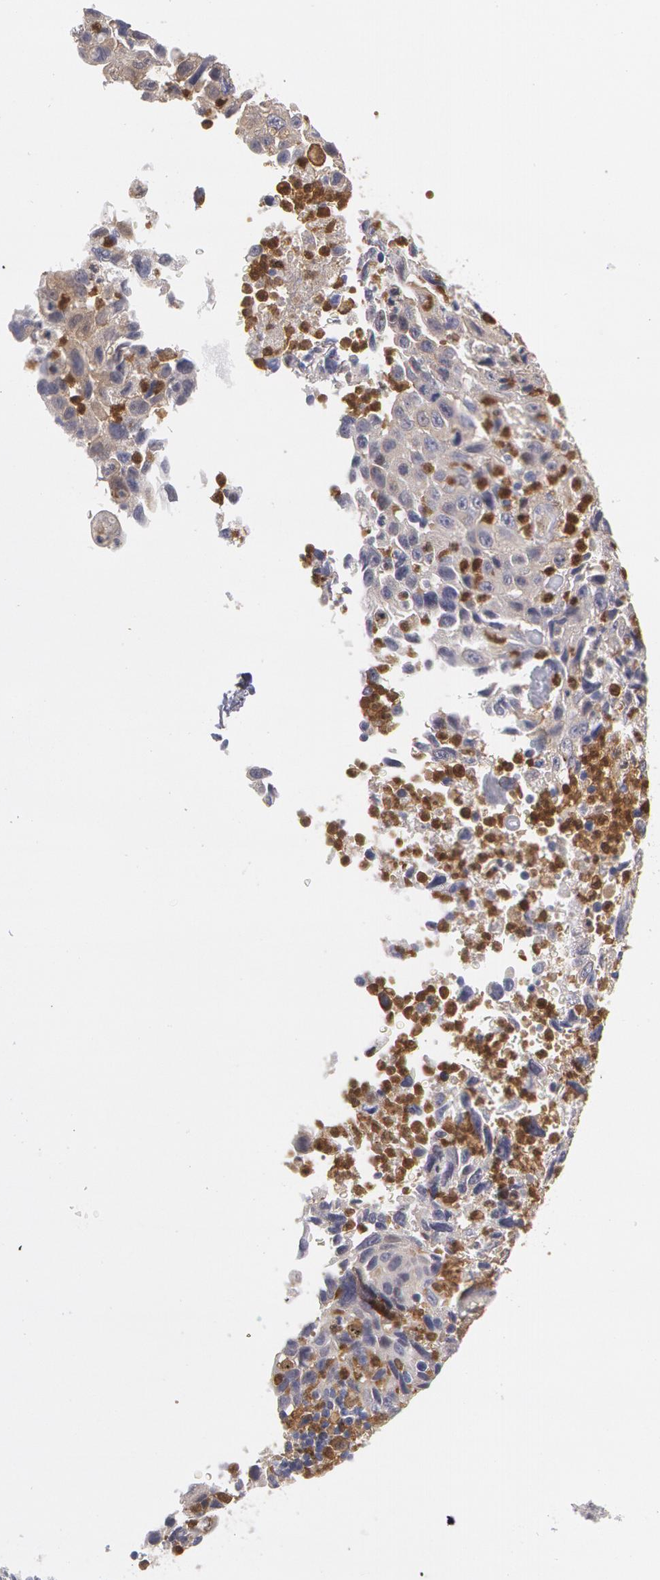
{"staining": {"intensity": "negative", "quantity": "none", "location": "none"}, "tissue": "lung cancer", "cell_type": "Tumor cells", "image_type": "cancer", "snomed": [{"axis": "morphology", "description": "Squamous cell carcinoma, NOS"}, {"axis": "topography", "description": "Lung"}], "caption": "Human lung cancer (squamous cell carcinoma) stained for a protein using immunohistochemistry shows no positivity in tumor cells.", "gene": "SYK", "patient": {"sex": "male", "age": 64}}